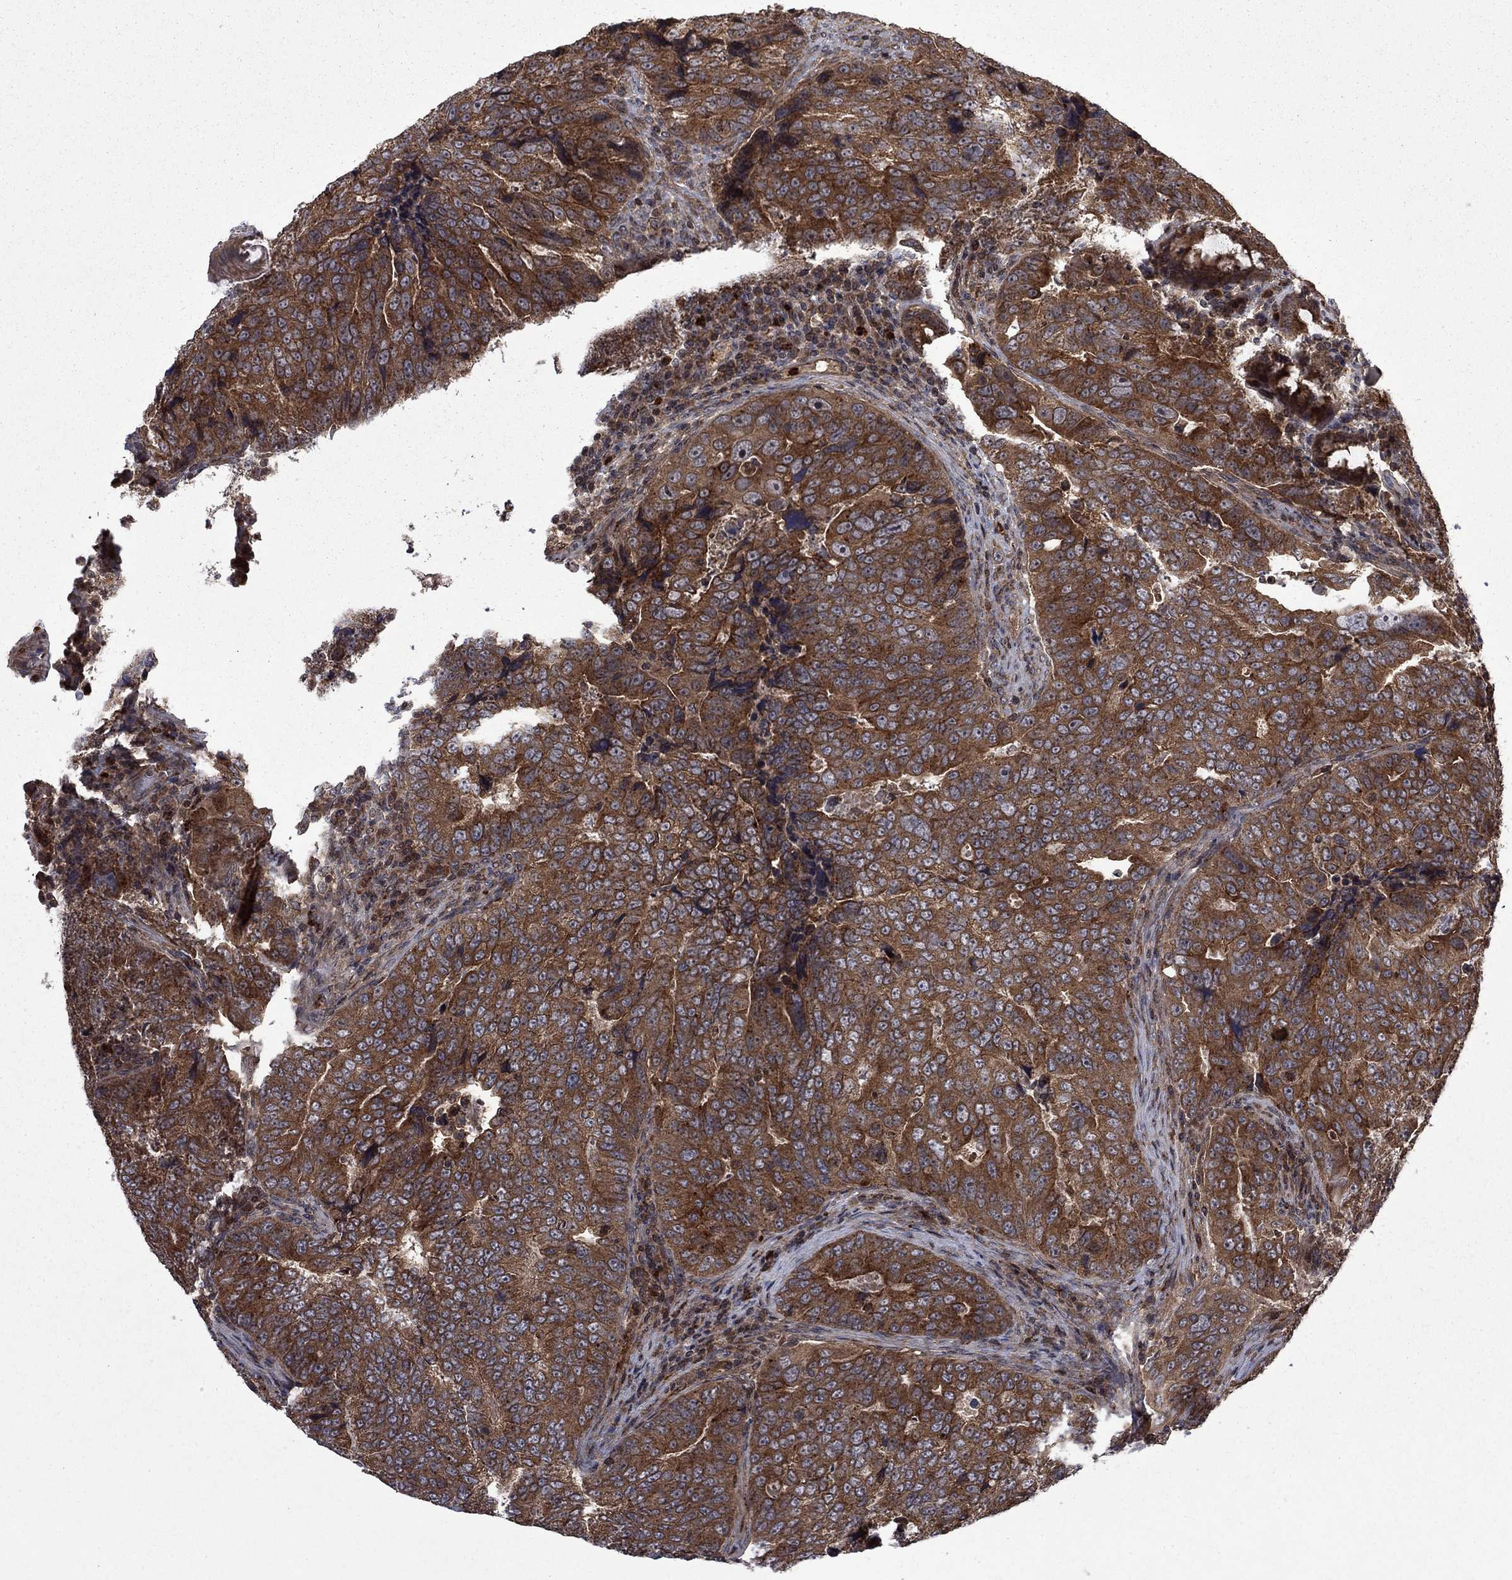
{"staining": {"intensity": "moderate", "quantity": ">75%", "location": "cytoplasmic/membranous"}, "tissue": "colorectal cancer", "cell_type": "Tumor cells", "image_type": "cancer", "snomed": [{"axis": "morphology", "description": "Adenocarcinoma, NOS"}, {"axis": "topography", "description": "Colon"}], "caption": "A brown stain labels moderate cytoplasmic/membranous positivity of a protein in human colorectal adenocarcinoma tumor cells. (brown staining indicates protein expression, while blue staining denotes nuclei).", "gene": "TMEM33", "patient": {"sex": "female", "age": 72}}